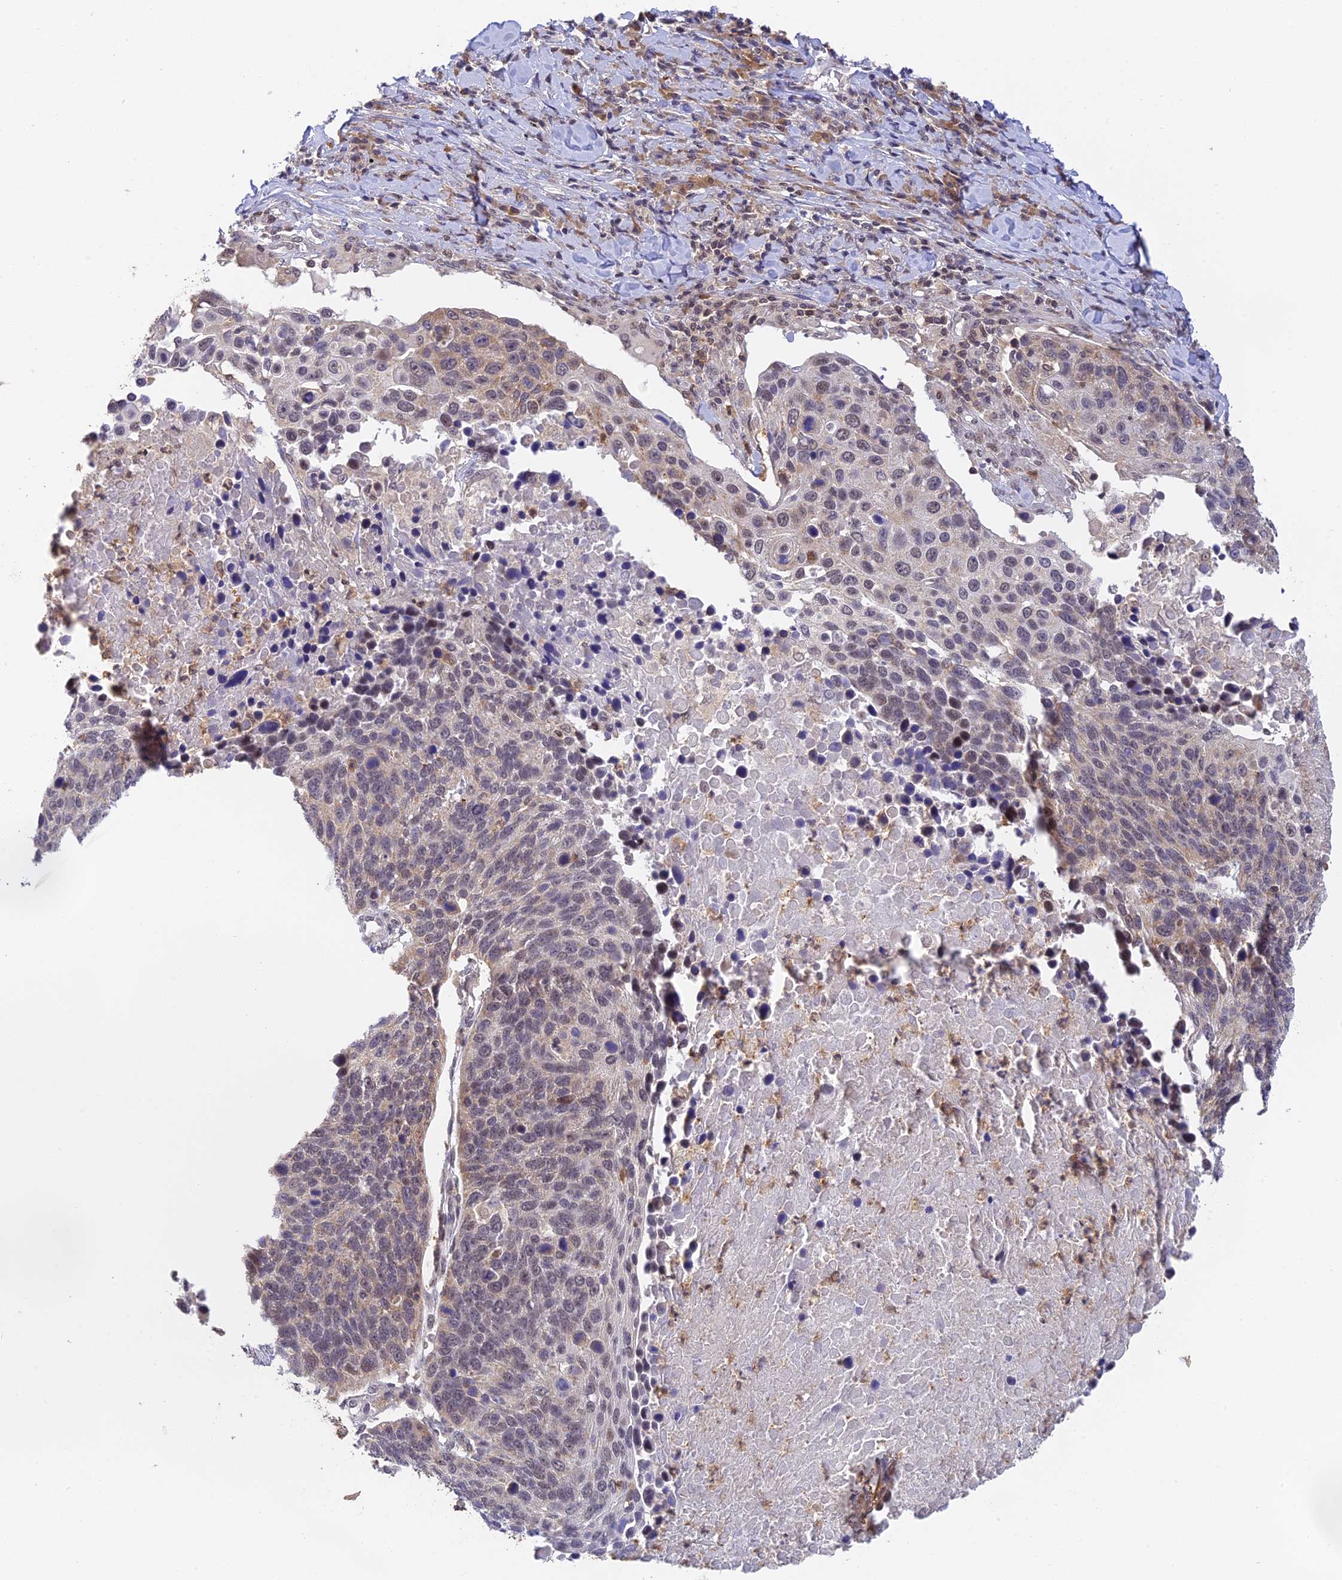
{"staining": {"intensity": "weak", "quantity": "25%-75%", "location": "cytoplasmic/membranous"}, "tissue": "lung cancer", "cell_type": "Tumor cells", "image_type": "cancer", "snomed": [{"axis": "morphology", "description": "Normal tissue, NOS"}, {"axis": "morphology", "description": "Squamous cell carcinoma, NOS"}, {"axis": "topography", "description": "Lymph node"}, {"axis": "topography", "description": "Lung"}], "caption": "Protein analysis of squamous cell carcinoma (lung) tissue demonstrates weak cytoplasmic/membranous expression in about 25%-75% of tumor cells.", "gene": "PEX16", "patient": {"sex": "male", "age": 66}}